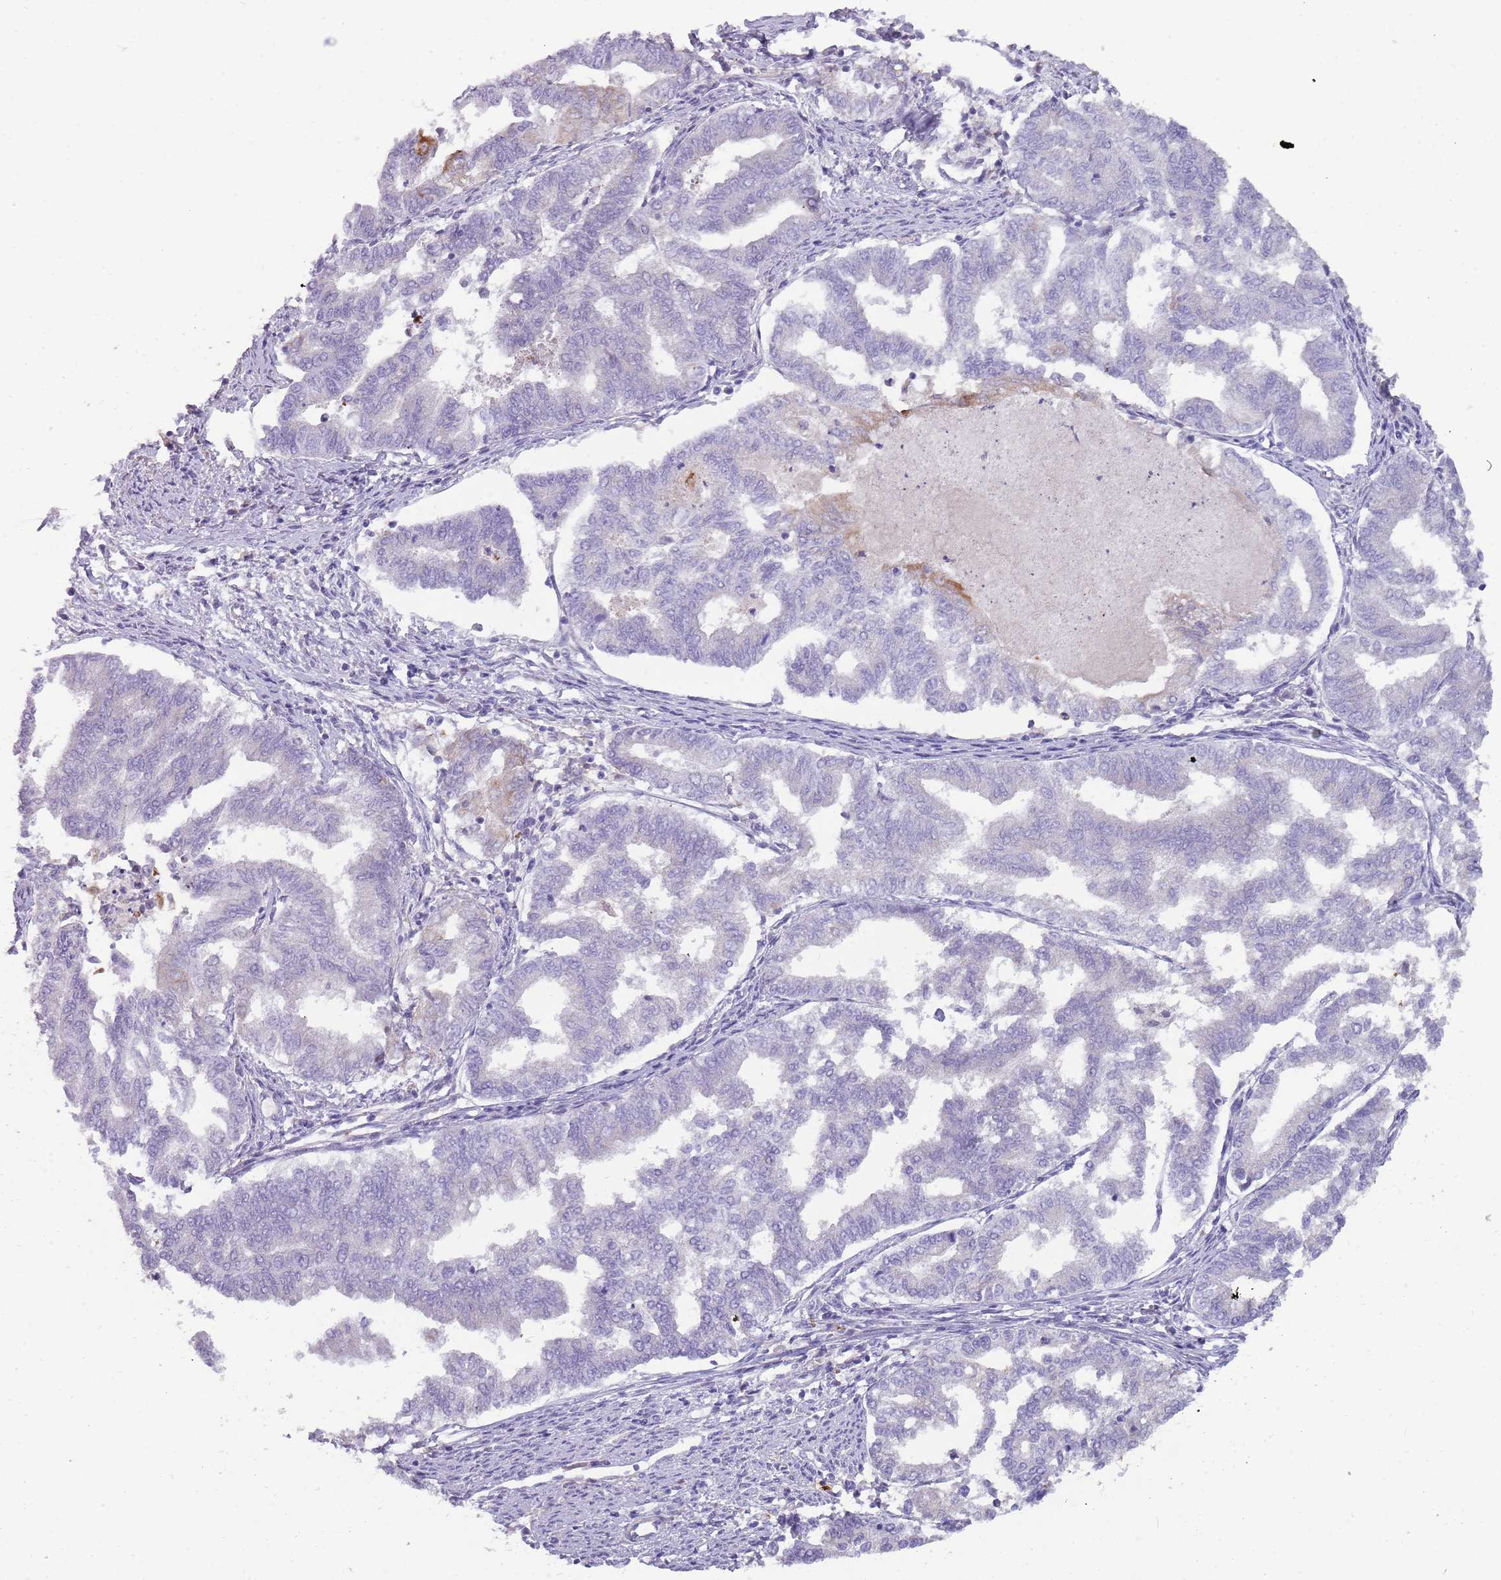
{"staining": {"intensity": "negative", "quantity": "none", "location": "none"}, "tissue": "endometrial cancer", "cell_type": "Tumor cells", "image_type": "cancer", "snomed": [{"axis": "morphology", "description": "Adenocarcinoma, NOS"}, {"axis": "topography", "description": "Endometrium"}], "caption": "DAB immunohistochemical staining of endometrial cancer exhibits no significant positivity in tumor cells.", "gene": "DIPK1C", "patient": {"sex": "female", "age": 79}}